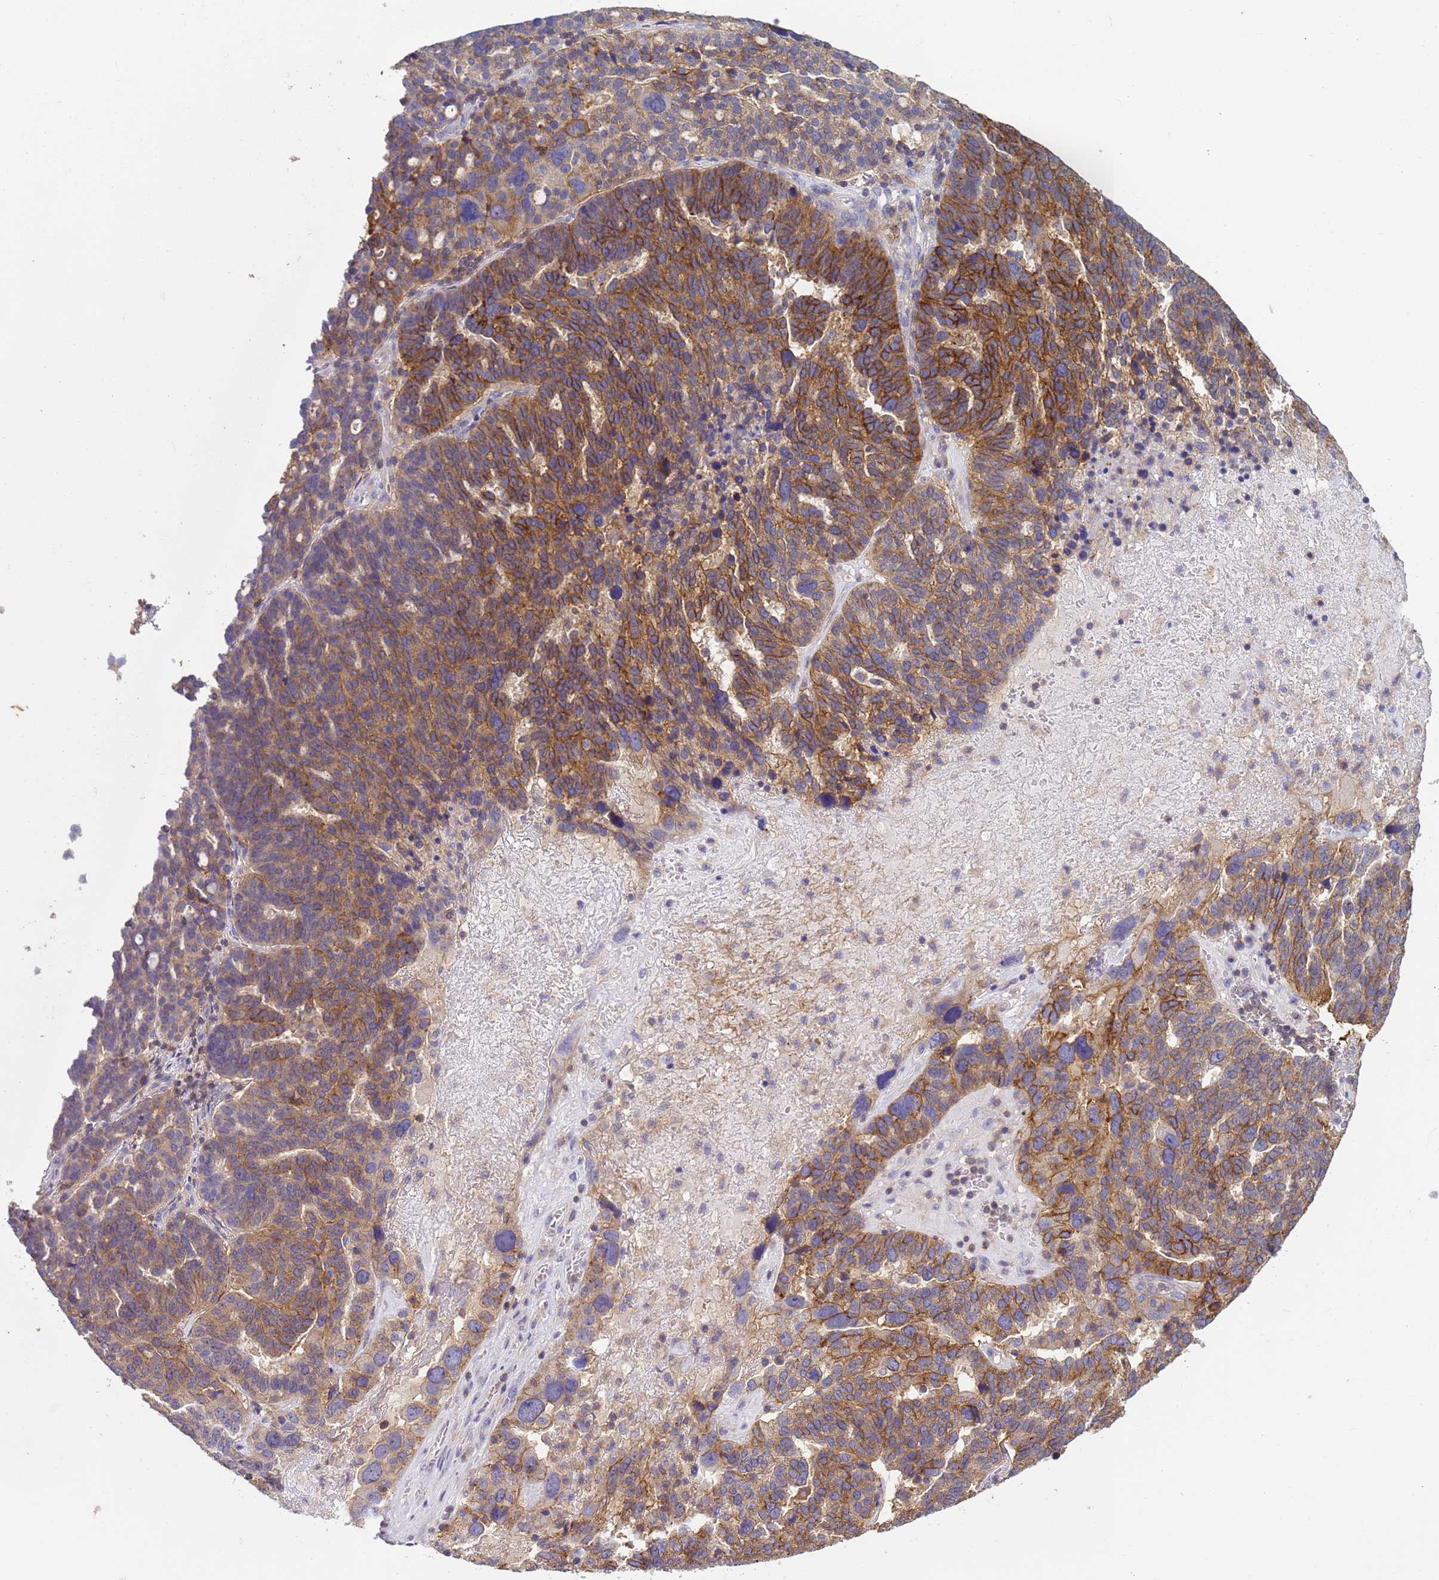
{"staining": {"intensity": "moderate", "quantity": ">75%", "location": "cytoplasmic/membranous"}, "tissue": "ovarian cancer", "cell_type": "Tumor cells", "image_type": "cancer", "snomed": [{"axis": "morphology", "description": "Cystadenocarcinoma, serous, NOS"}, {"axis": "topography", "description": "Ovary"}], "caption": "Ovarian cancer was stained to show a protein in brown. There is medium levels of moderate cytoplasmic/membranous staining in about >75% of tumor cells.", "gene": "KLHL13", "patient": {"sex": "female", "age": 59}}